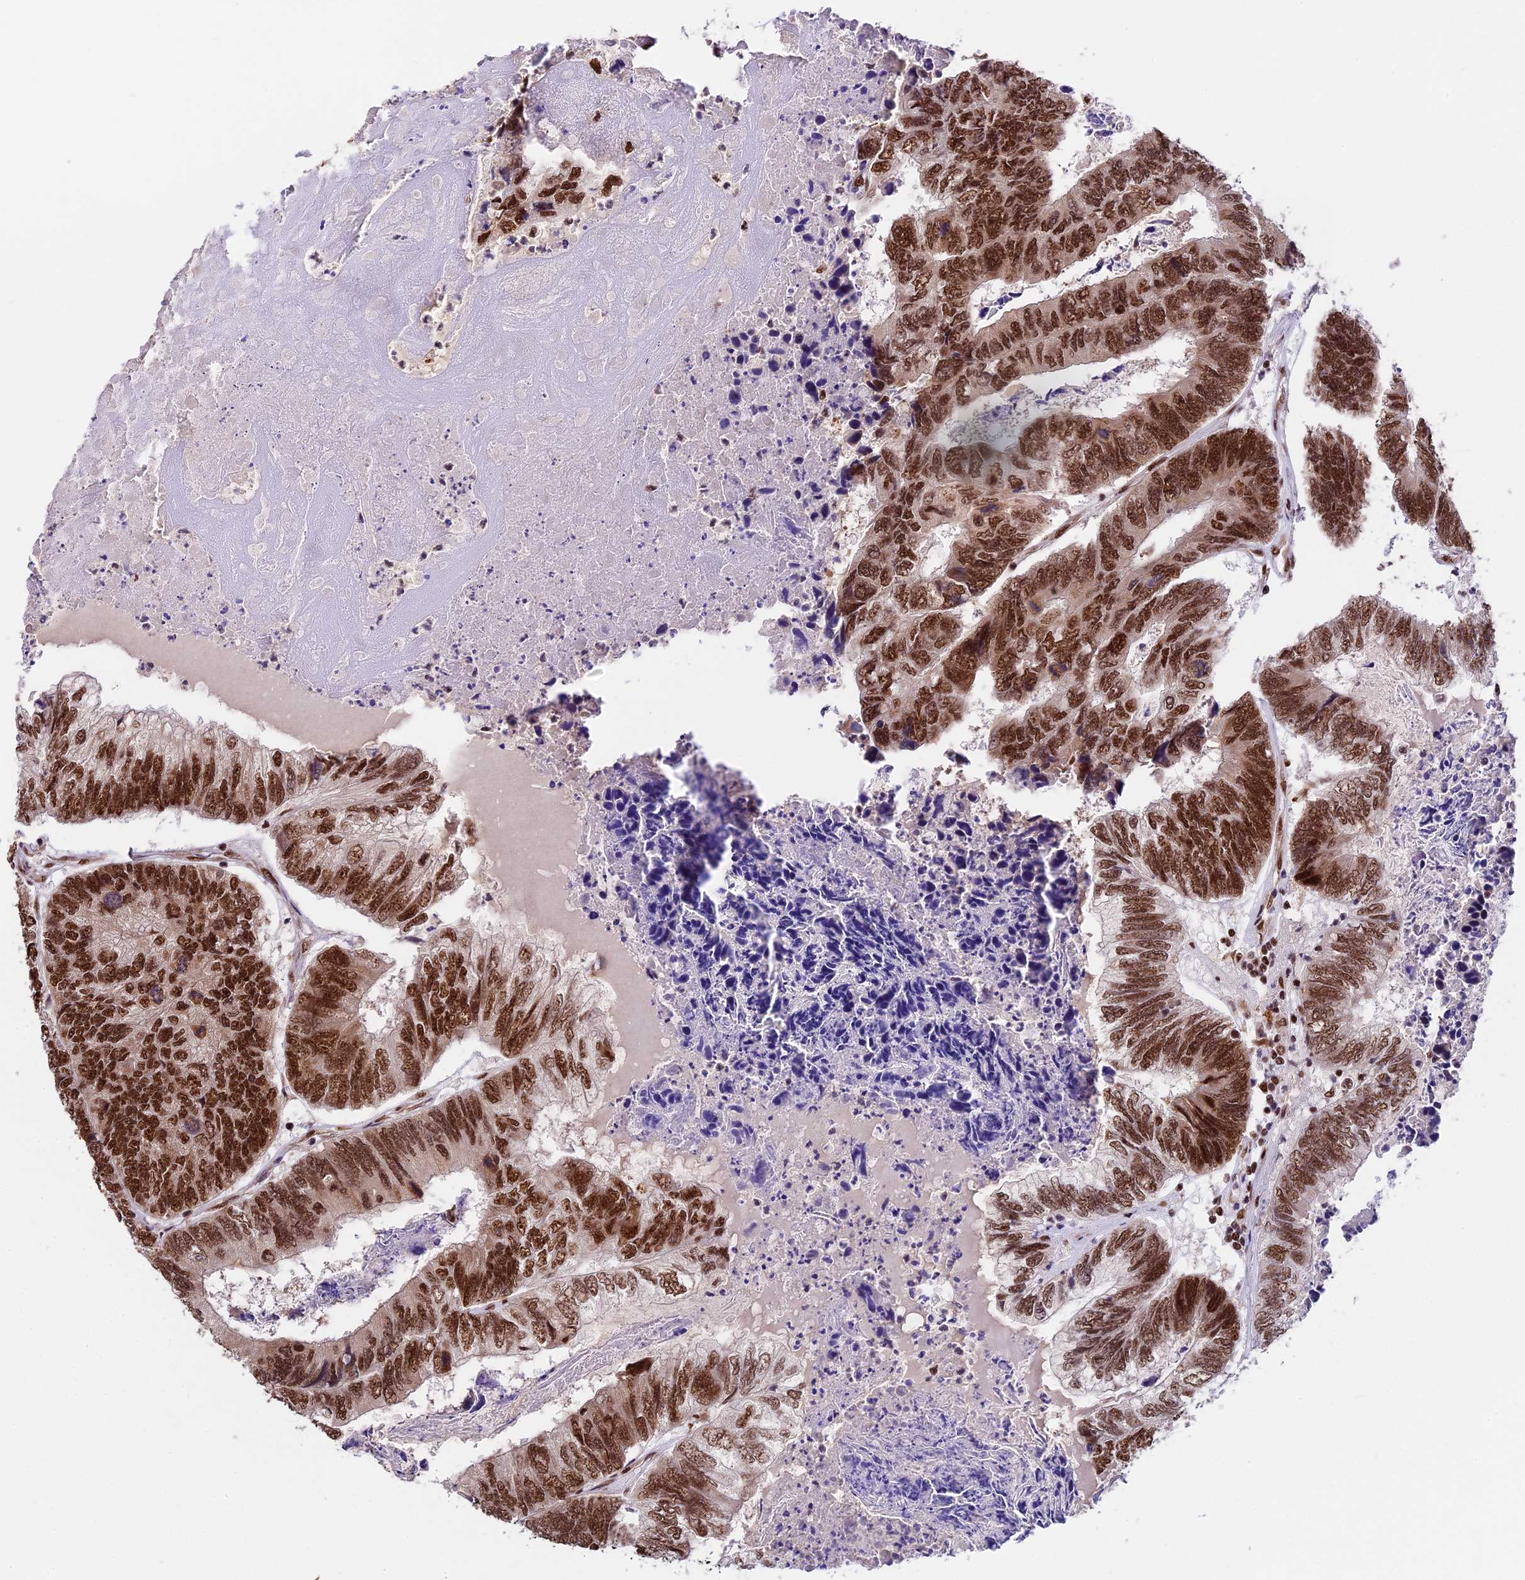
{"staining": {"intensity": "strong", "quantity": ">75%", "location": "nuclear"}, "tissue": "colorectal cancer", "cell_type": "Tumor cells", "image_type": "cancer", "snomed": [{"axis": "morphology", "description": "Adenocarcinoma, NOS"}, {"axis": "topography", "description": "Colon"}], "caption": "Adenocarcinoma (colorectal) stained with IHC exhibits strong nuclear staining in approximately >75% of tumor cells. The staining was performed using DAB, with brown indicating positive protein expression. Nuclei are stained blue with hematoxylin.", "gene": "RAMAC", "patient": {"sex": "female", "age": 67}}